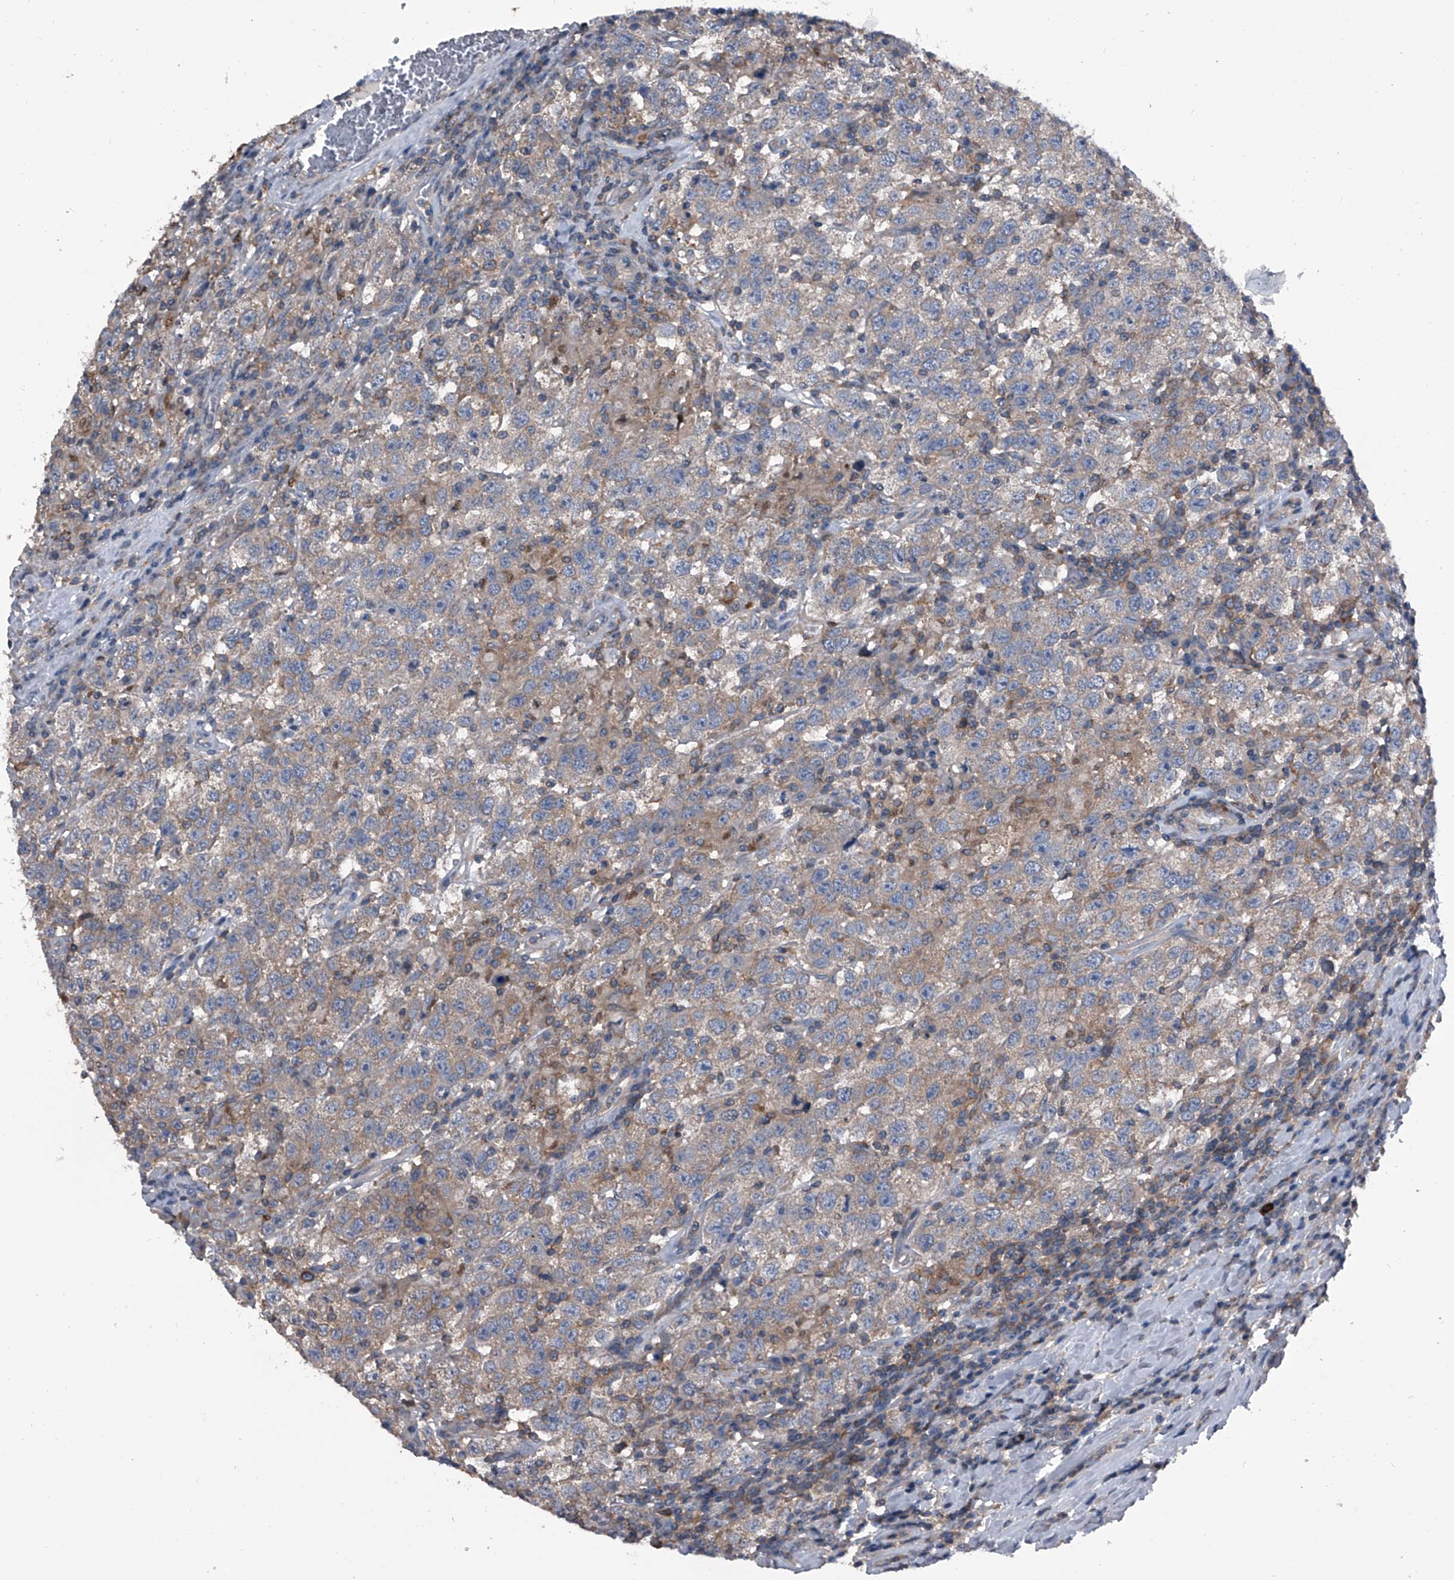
{"staining": {"intensity": "weak", "quantity": "25%-75%", "location": "cytoplasmic/membranous"}, "tissue": "testis cancer", "cell_type": "Tumor cells", "image_type": "cancer", "snomed": [{"axis": "morphology", "description": "Seminoma, NOS"}, {"axis": "topography", "description": "Testis"}], "caption": "Human seminoma (testis) stained with a brown dye demonstrates weak cytoplasmic/membranous positive staining in about 25%-75% of tumor cells.", "gene": "PIP5K1A", "patient": {"sex": "male", "age": 41}}